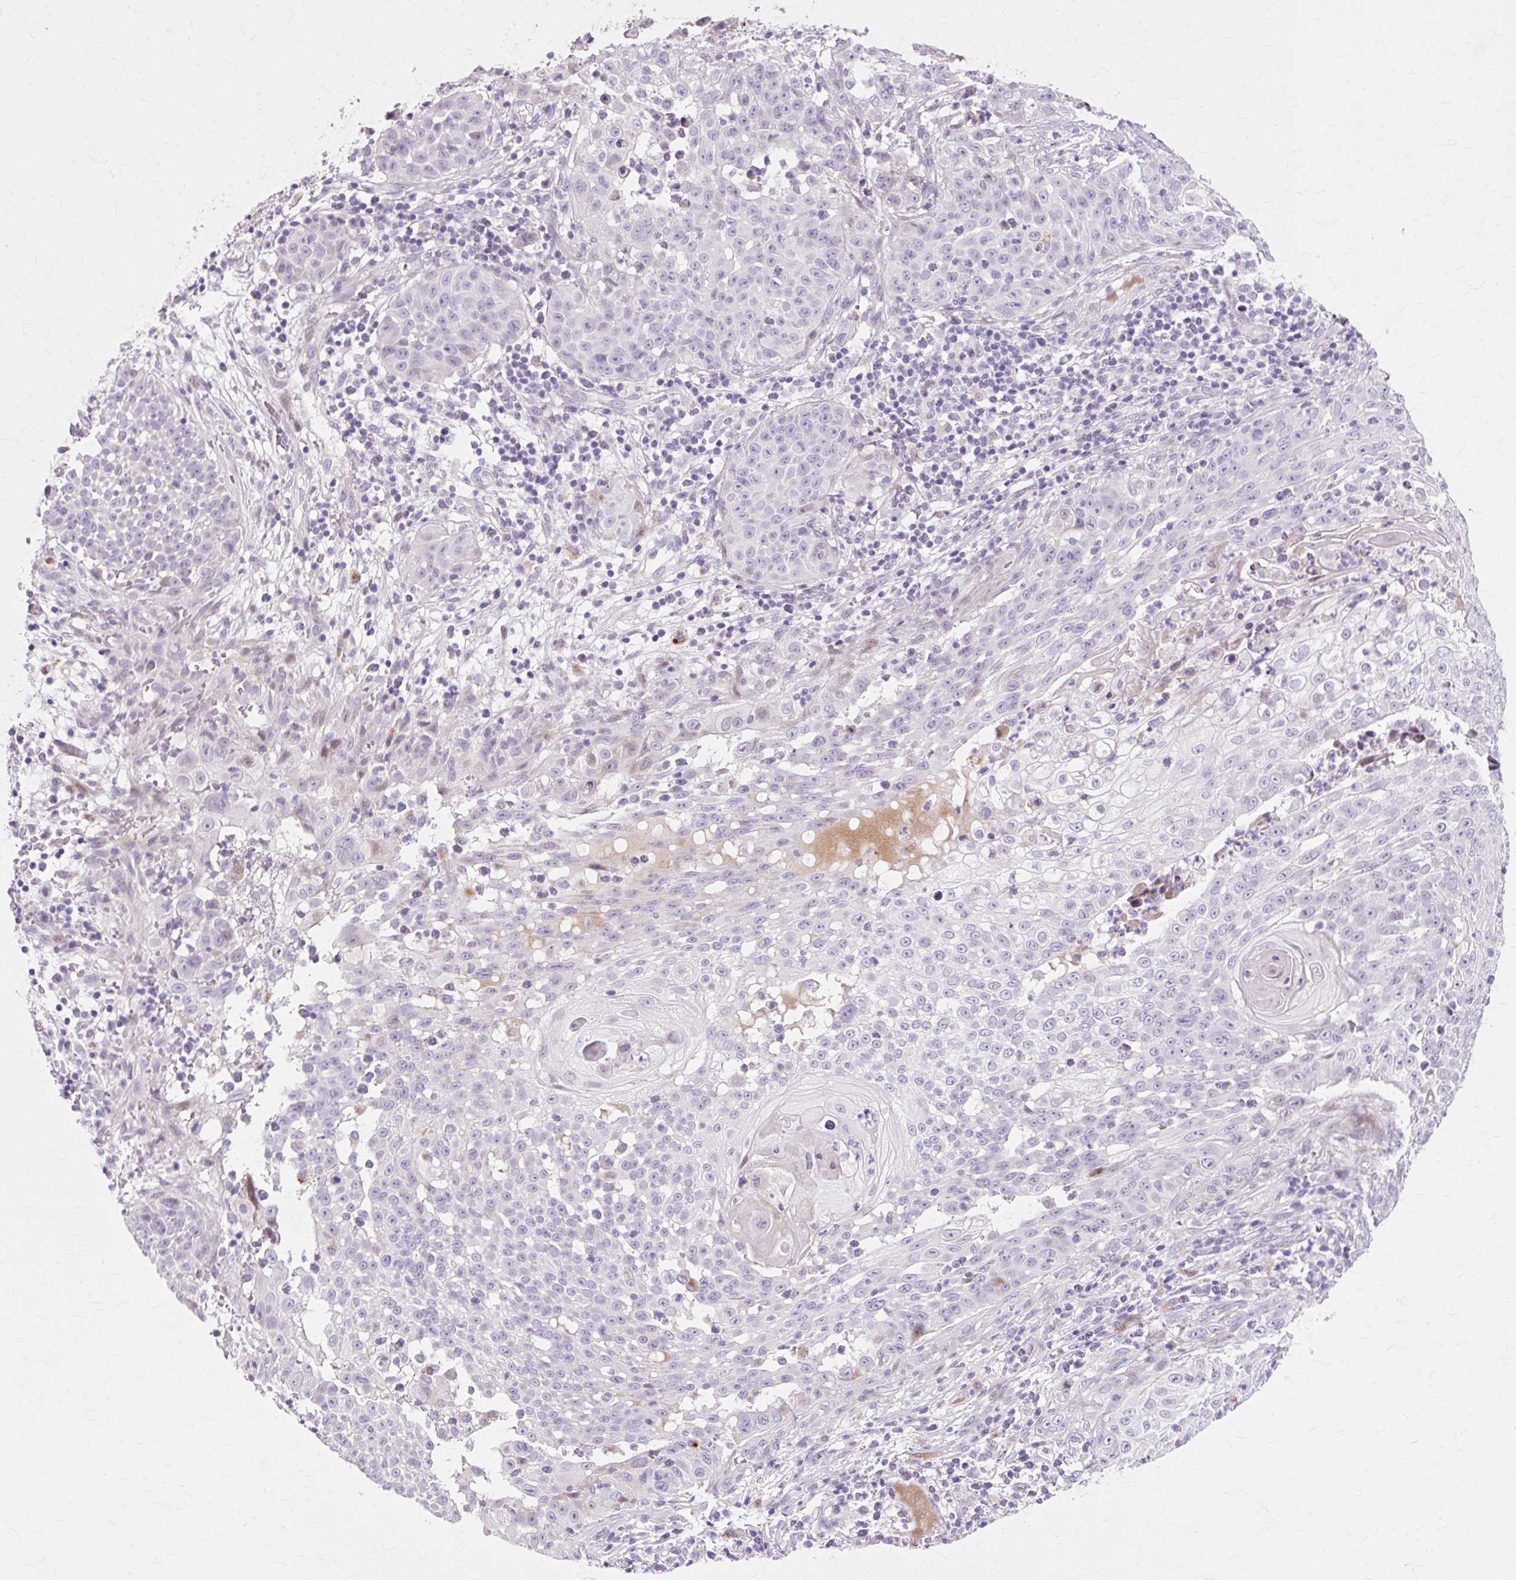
{"staining": {"intensity": "negative", "quantity": "none", "location": "none"}, "tissue": "skin cancer", "cell_type": "Tumor cells", "image_type": "cancer", "snomed": [{"axis": "morphology", "description": "Squamous cell carcinoma, NOS"}, {"axis": "topography", "description": "Skin"}], "caption": "Skin cancer (squamous cell carcinoma) stained for a protein using immunohistochemistry displays no staining tumor cells.", "gene": "IRX2", "patient": {"sex": "male", "age": 24}}